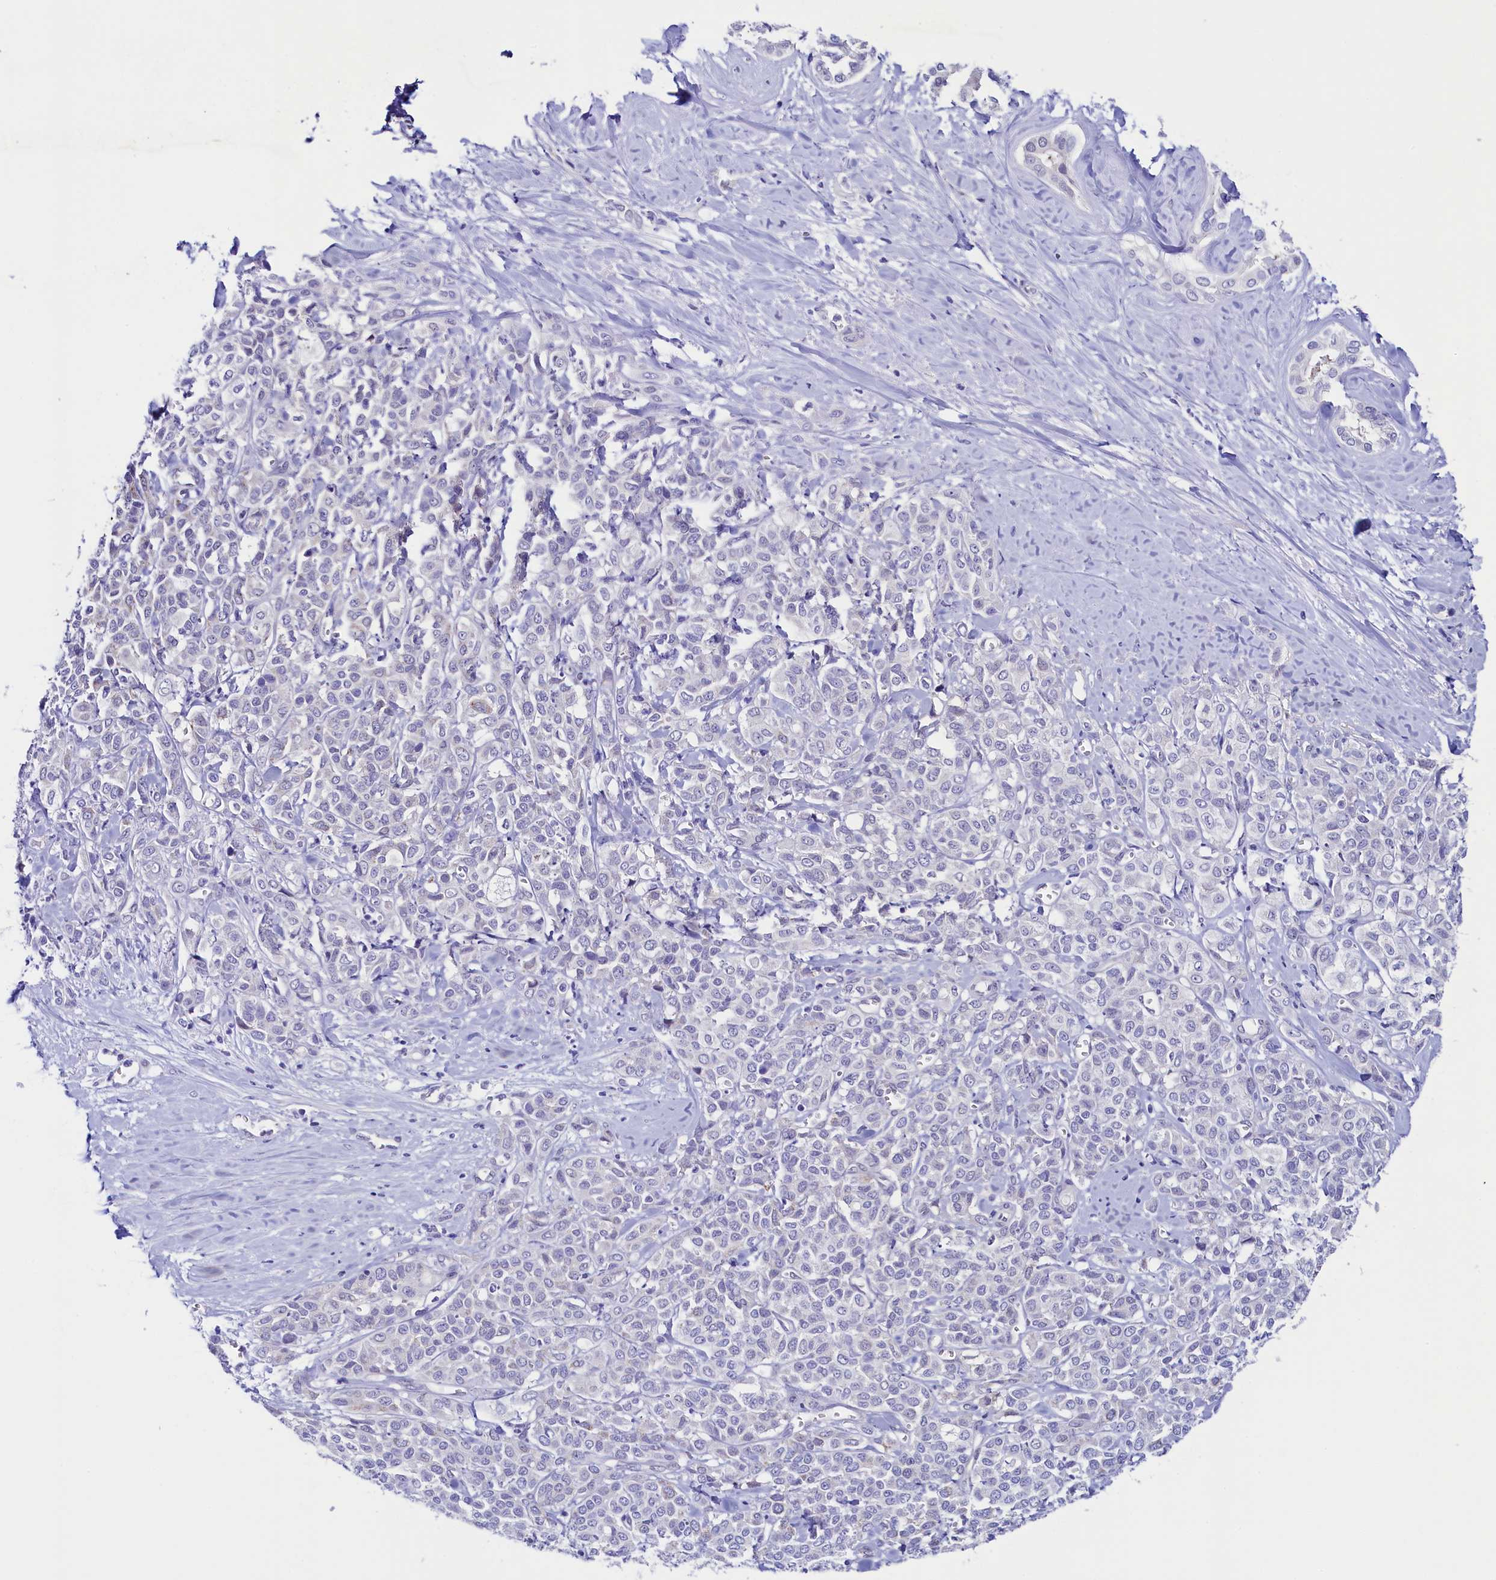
{"staining": {"intensity": "negative", "quantity": "none", "location": "none"}, "tissue": "liver cancer", "cell_type": "Tumor cells", "image_type": "cancer", "snomed": [{"axis": "morphology", "description": "Cholangiocarcinoma"}, {"axis": "topography", "description": "Liver"}], "caption": "Tumor cells are negative for brown protein staining in cholangiocarcinoma (liver). (DAB (3,3'-diaminobenzidine) IHC visualized using brightfield microscopy, high magnification).", "gene": "FLYWCH2", "patient": {"sex": "female", "age": 77}}